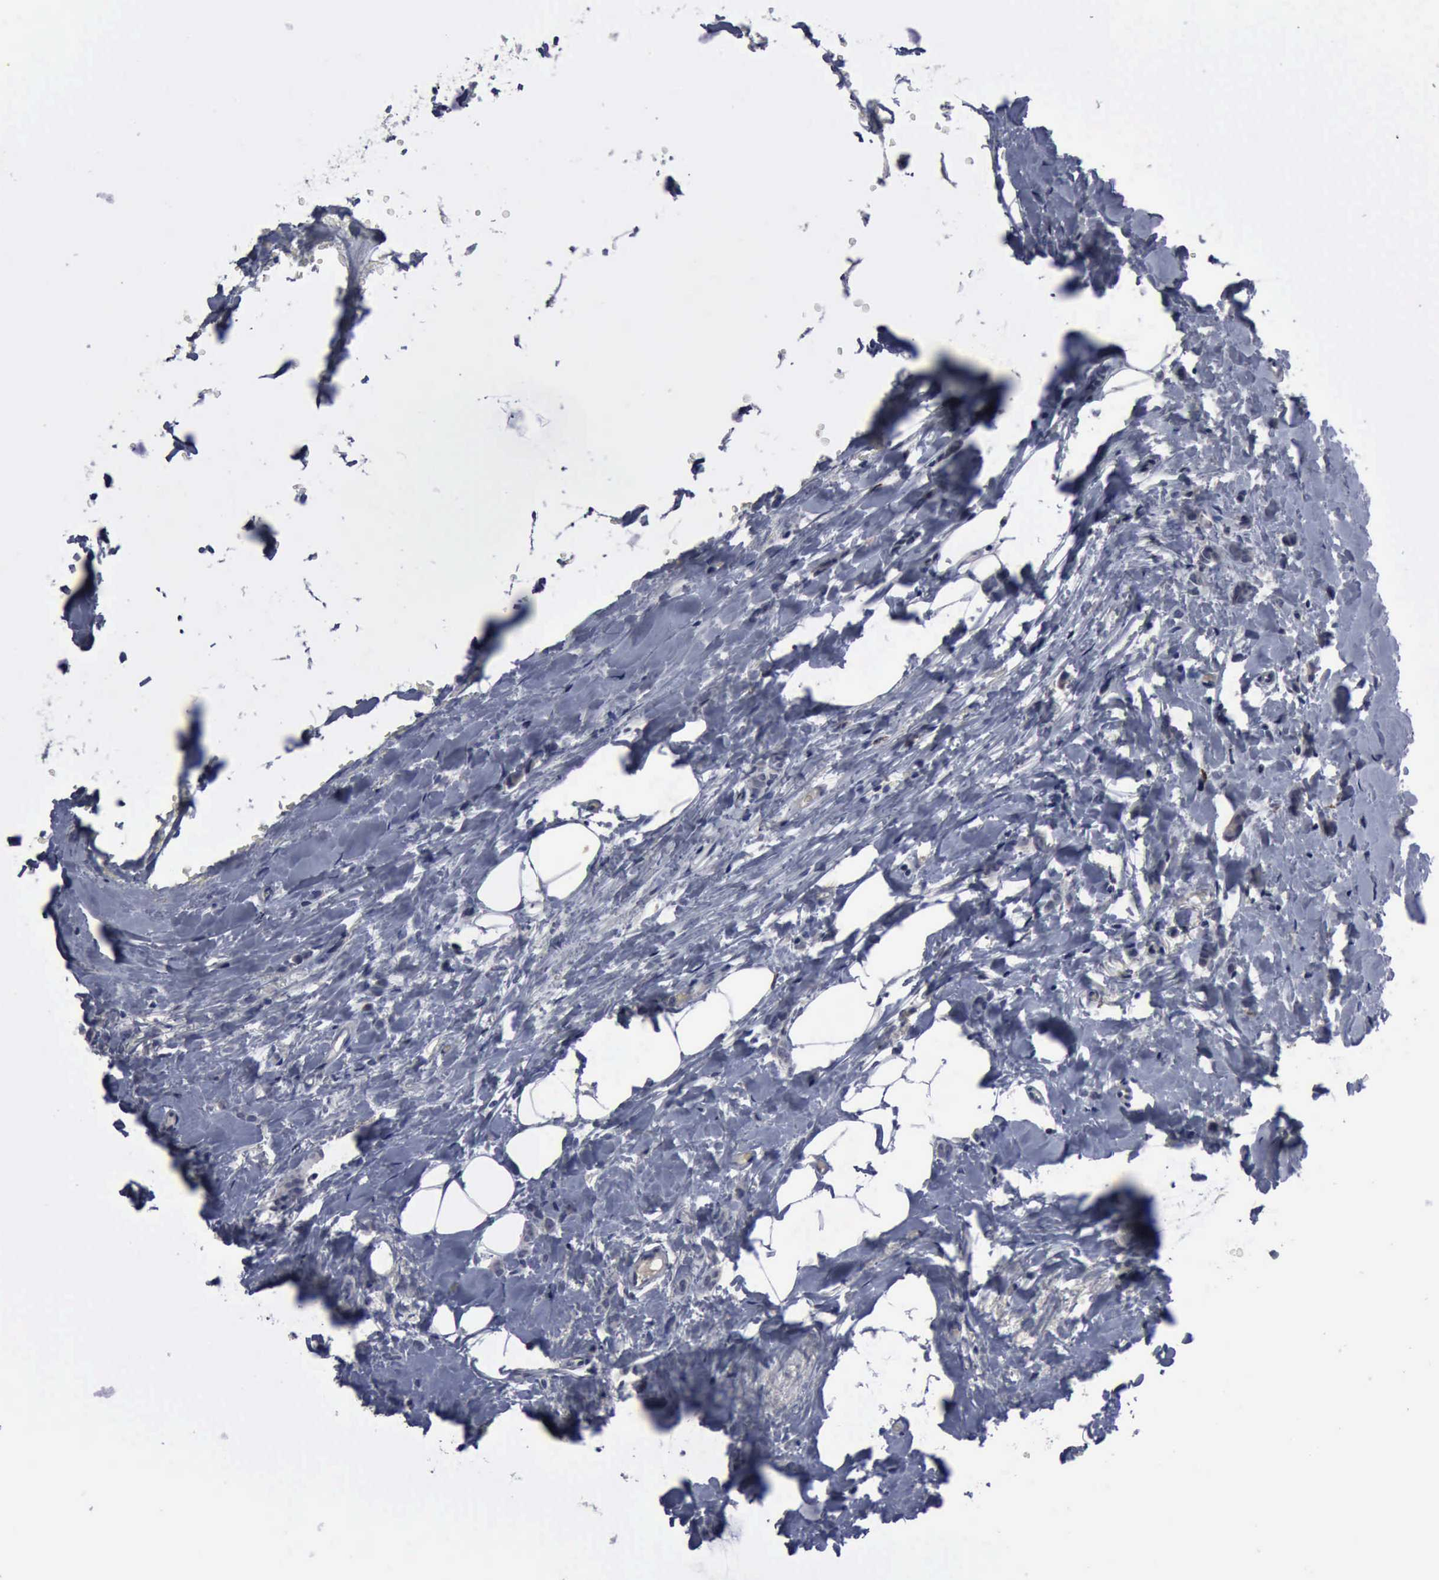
{"staining": {"intensity": "negative", "quantity": "none", "location": "none"}, "tissue": "breast cancer", "cell_type": "Tumor cells", "image_type": "cancer", "snomed": [{"axis": "morphology", "description": "Lobular carcinoma"}, {"axis": "topography", "description": "Breast"}], "caption": "Tumor cells show no significant expression in breast cancer (lobular carcinoma).", "gene": "MYO18B", "patient": {"sex": "female", "age": 60}}